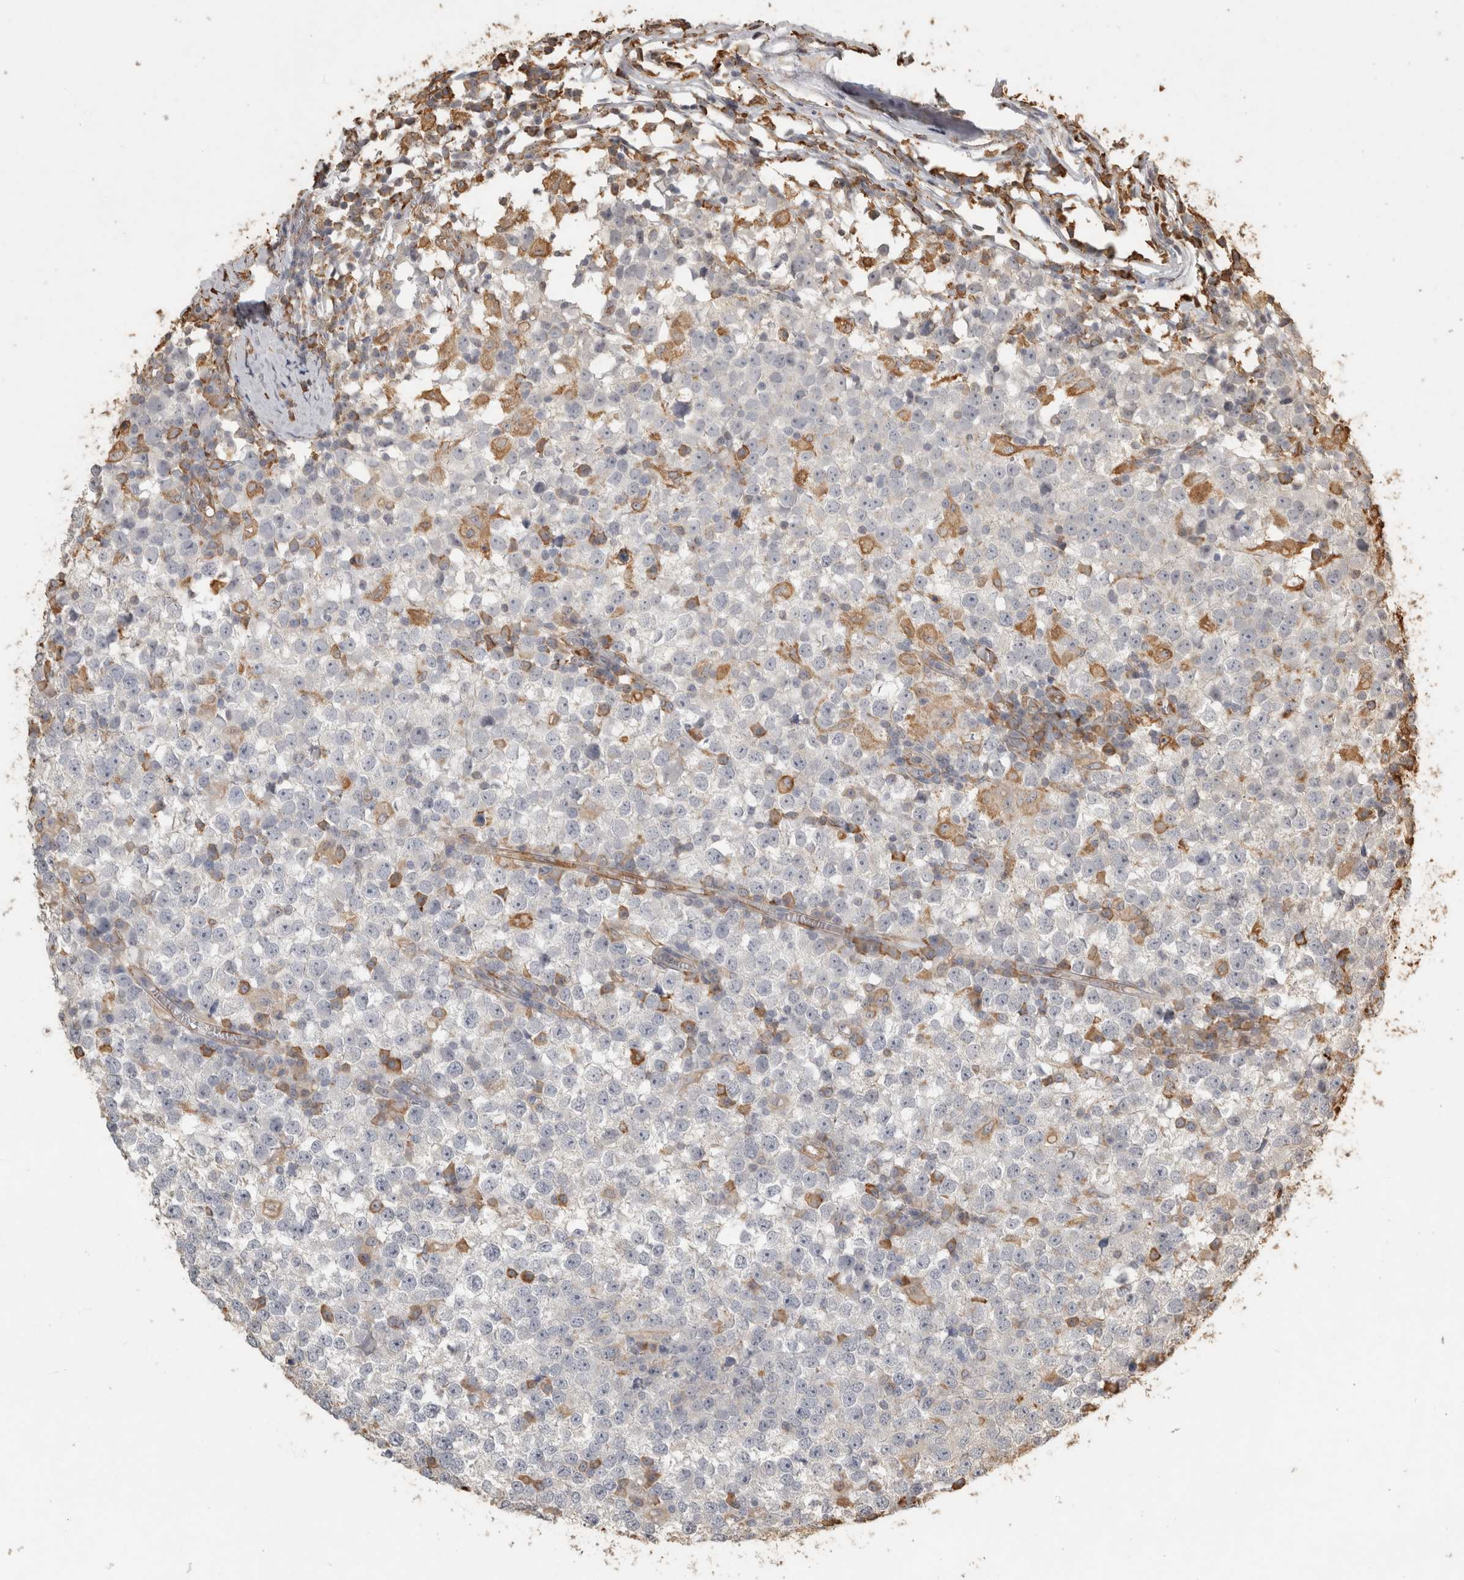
{"staining": {"intensity": "negative", "quantity": "none", "location": "none"}, "tissue": "testis cancer", "cell_type": "Tumor cells", "image_type": "cancer", "snomed": [{"axis": "morphology", "description": "Seminoma, NOS"}, {"axis": "topography", "description": "Testis"}], "caption": "Immunohistochemical staining of human testis cancer demonstrates no significant expression in tumor cells.", "gene": "REPS2", "patient": {"sex": "male", "age": 65}}